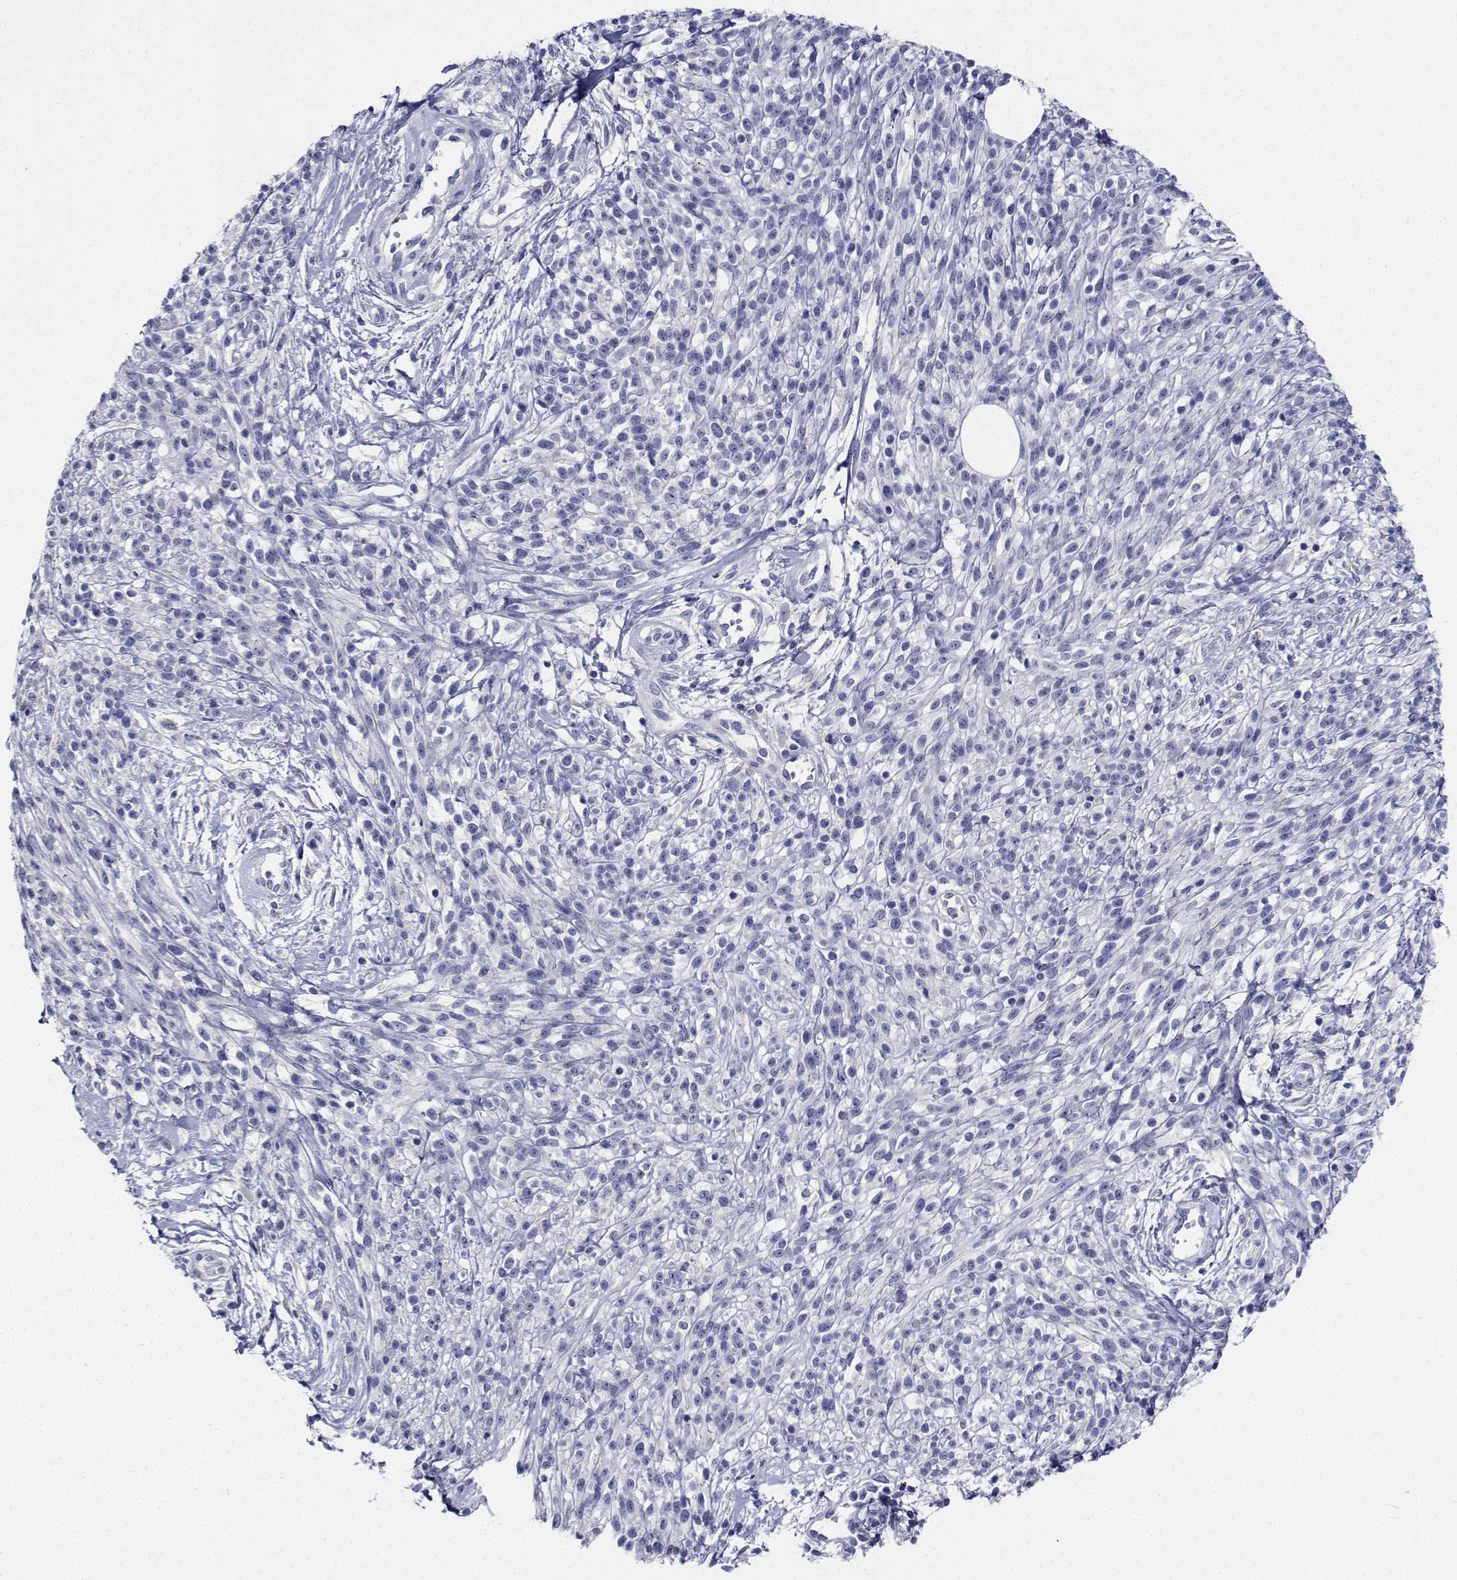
{"staining": {"intensity": "negative", "quantity": "none", "location": "none"}, "tissue": "melanoma", "cell_type": "Tumor cells", "image_type": "cancer", "snomed": [{"axis": "morphology", "description": "Malignant melanoma, NOS"}, {"axis": "topography", "description": "Skin"}, {"axis": "topography", "description": "Skin of trunk"}], "caption": "The immunohistochemistry image has no significant expression in tumor cells of malignant melanoma tissue.", "gene": "CDHR3", "patient": {"sex": "male", "age": 74}}